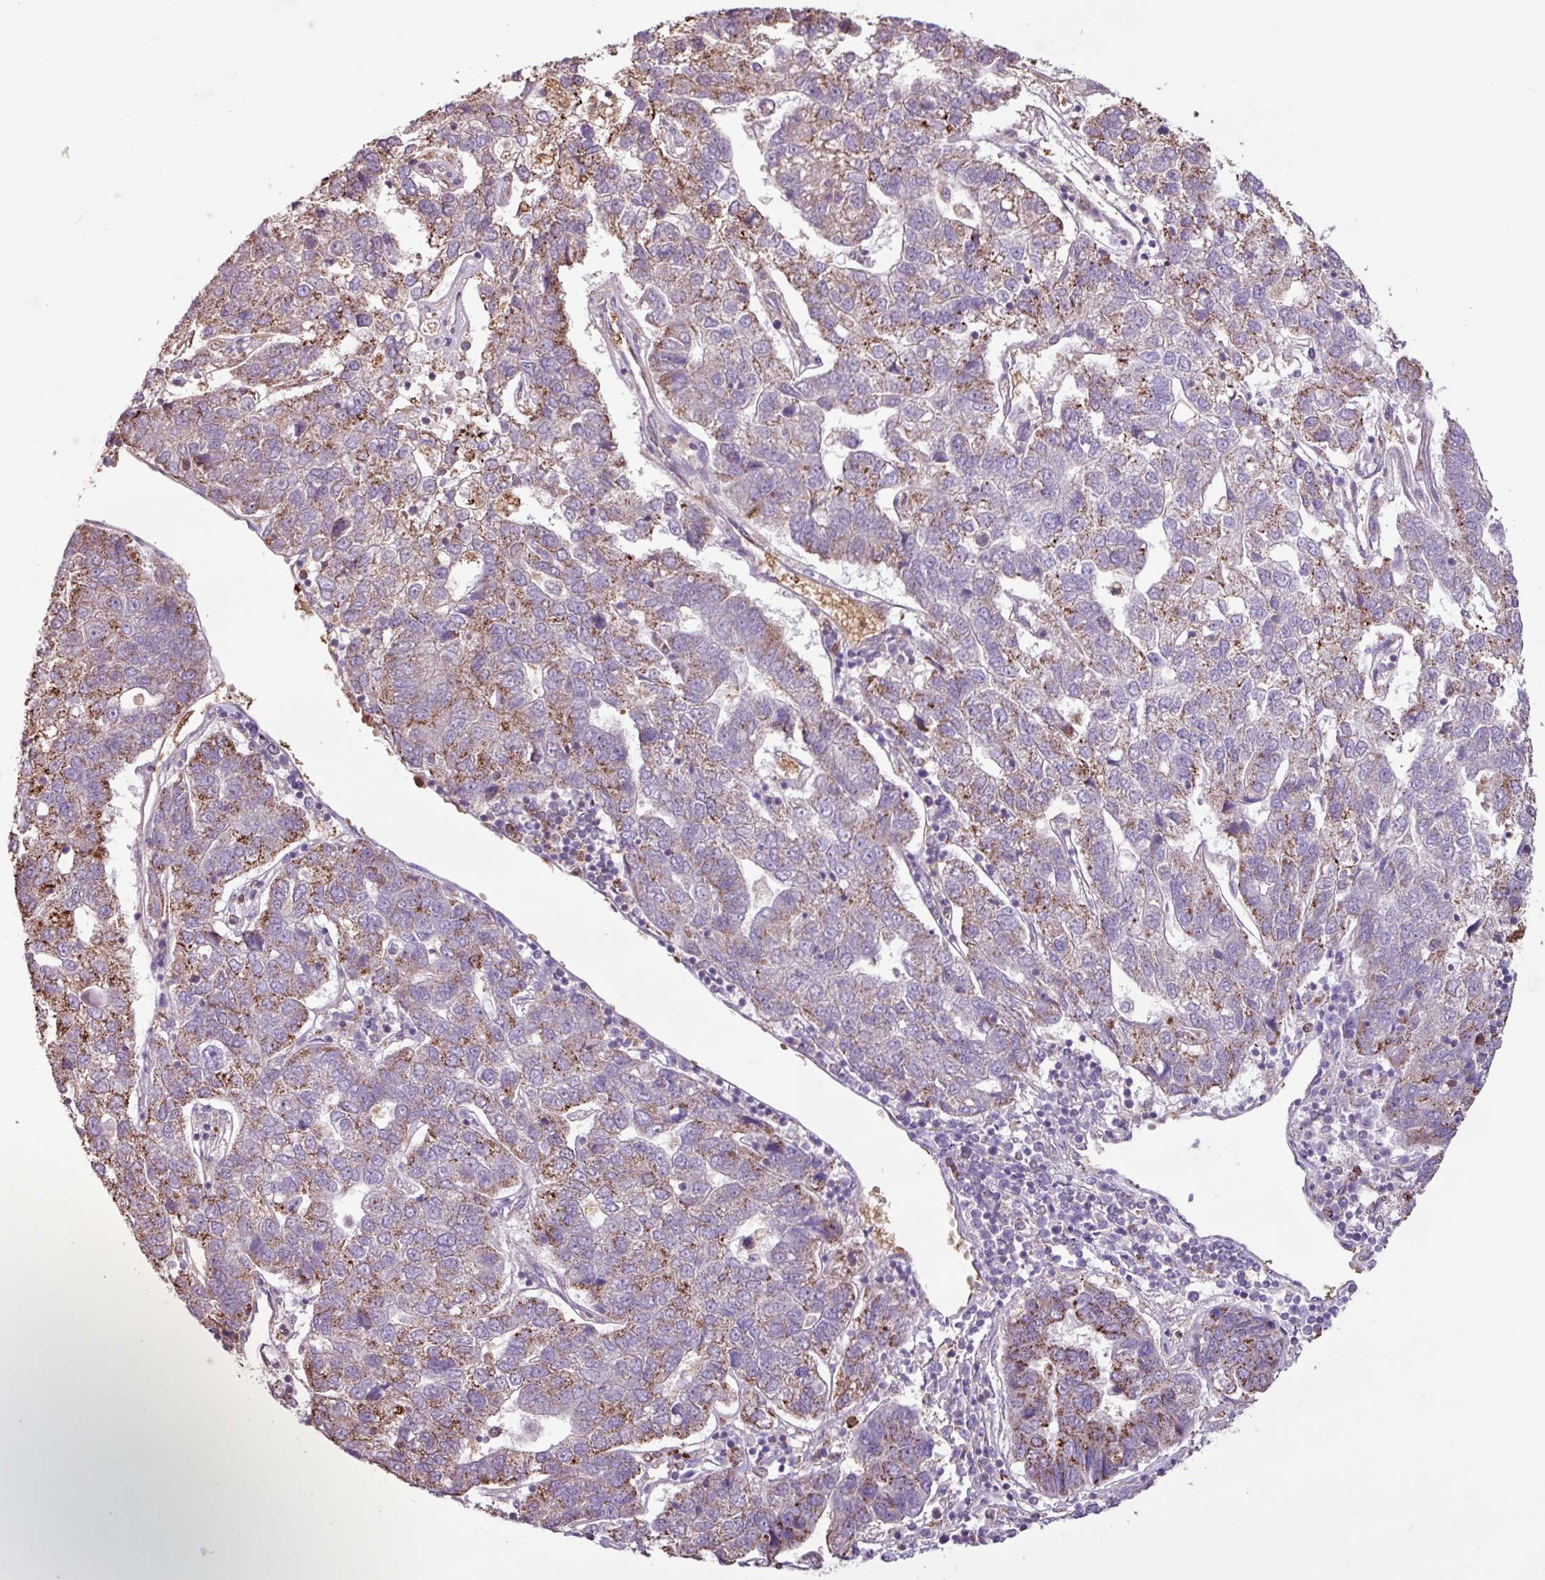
{"staining": {"intensity": "moderate", "quantity": "<25%", "location": "cytoplasmic/membranous"}, "tissue": "pancreatic cancer", "cell_type": "Tumor cells", "image_type": "cancer", "snomed": [{"axis": "morphology", "description": "Adenocarcinoma, NOS"}, {"axis": "topography", "description": "Pancreas"}], "caption": "Immunohistochemistry (IHC) of human adenocarcinoma (pancreatic) reveals low levels of moderate cytoplasmic/membranous staining in about <25% of tumor cells.", "gene": "CHST11", "patient": {"sex": "female", "age": 61}}